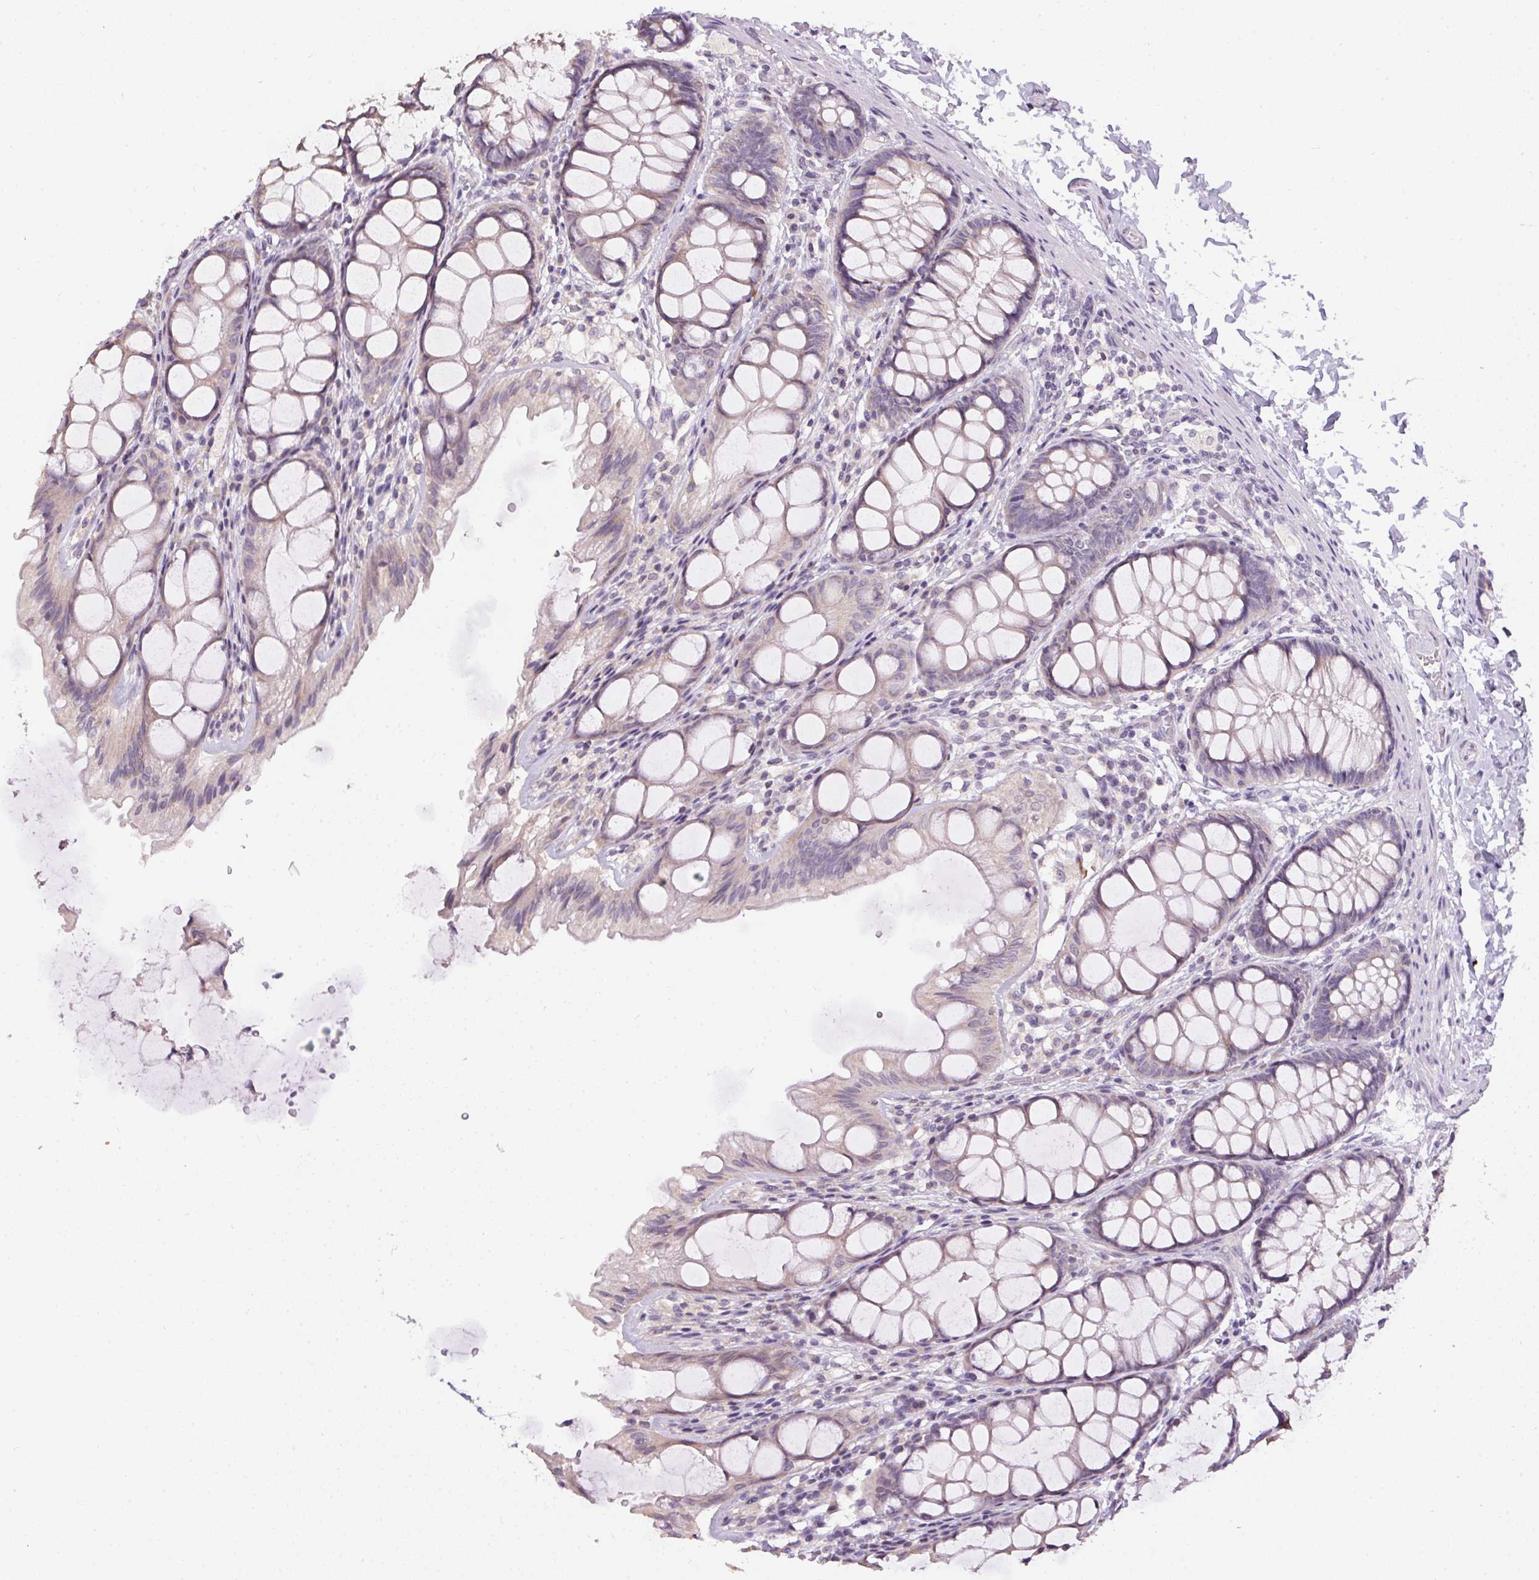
{"staining": {"intensity": "negative", "quantity": "none", "location": "none"}, "tissue": "colon", "cell_type": "Endothelial cells", "image_type": "normal", "snomed": [{"axis": "morphology", "description": "Normal tissue, NOS"}, {"axis": "topography", "description": "Colon"}], "caption": "A high-resolution histopathology image shows IHC staining of normal colon, which reveals no significant staining in endothelial cells. (Brightfield microscopy of DAB (3,3'-diaminobenzidine) immunohistochemistry at high magnification).", "gene": "SPACA9", "patient": {"sex": "male", "age": 47}}